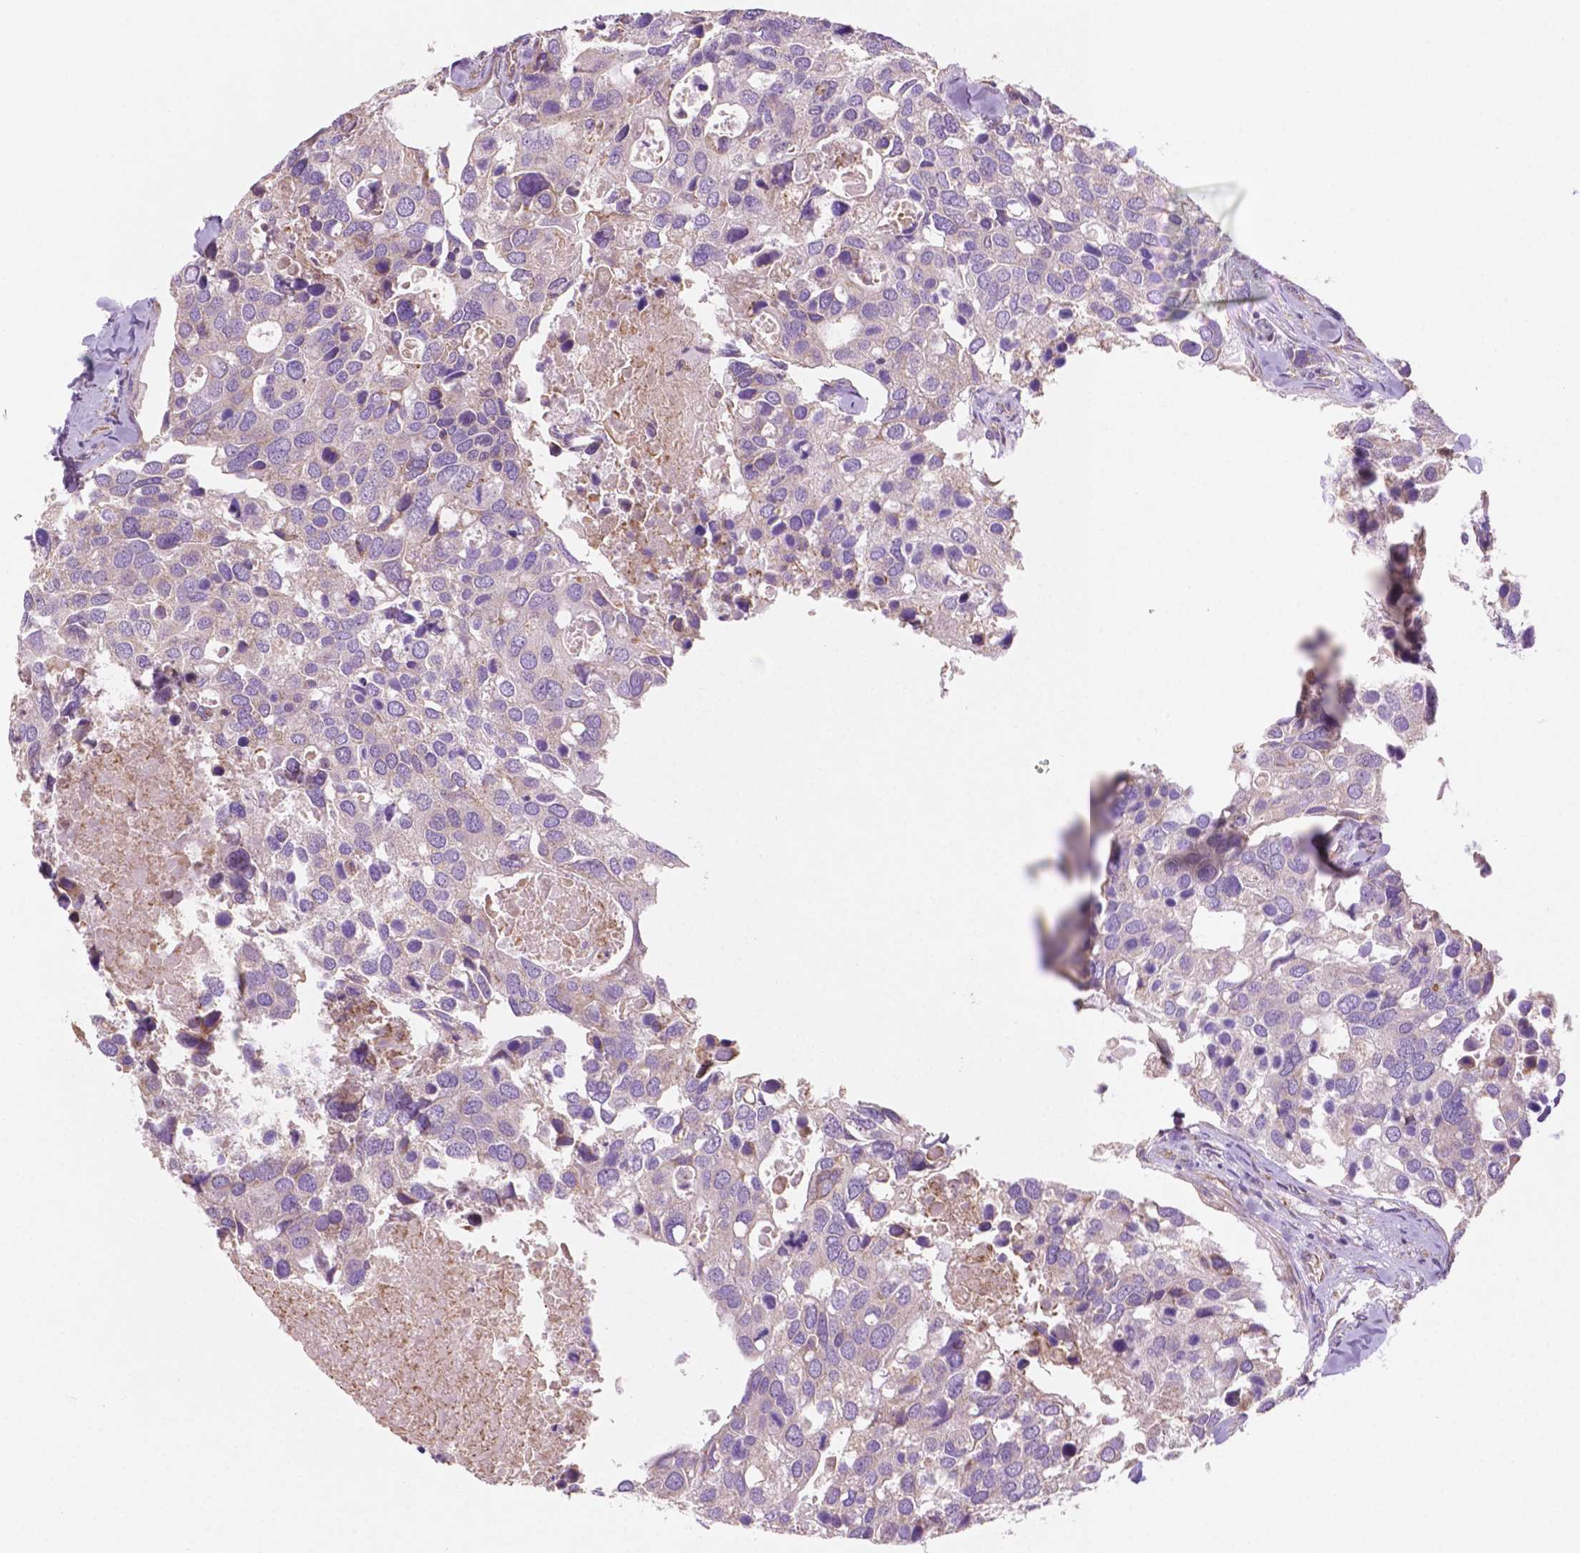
{"staining": {"intensity": "negative", "quantity": "none", "location": "none"}, "tissue": "breast cancer", "cell_type": "Tumor cells", "image_type": "cancer", "snomed": [{"axis": "morphology", "description": "Duct carcinoma"}, {"axis": "topography", "description": "Breast"}], "caption": "High power microscopy image of an immunohistochemistry (IHC) histopathology image of breast cancer, revealing no significant expression in tumor cells. Brightfield microscopy of immunohistochemistry stained with DAB (brown) and hematoxylin (blue), captured at high magnification.", "gene": "LRP1B", "patient": {"sex": "female", "age": 83}}